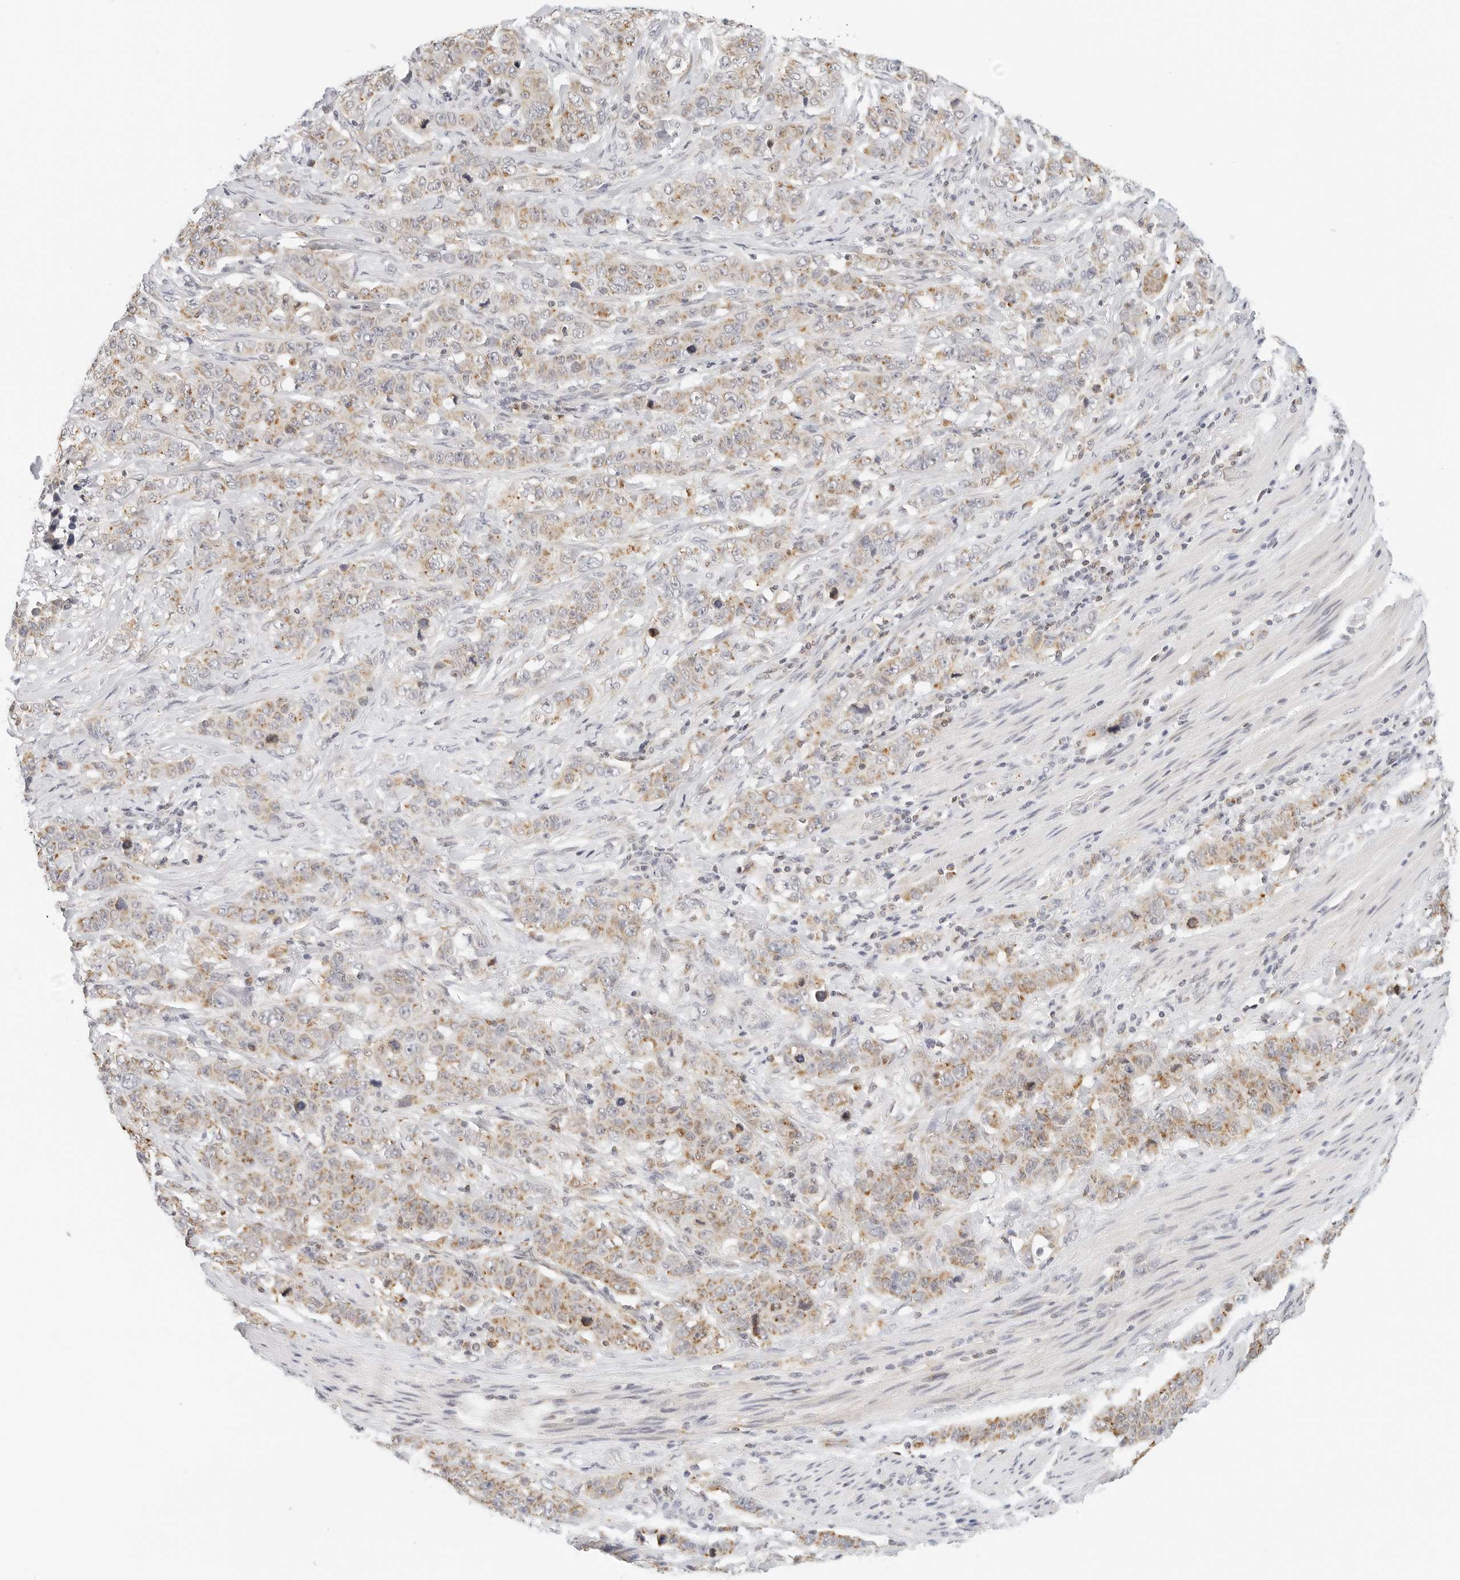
{"staining": {"intensity": "moderate", "quantity": "25%-75%", "location": "cytoplasmic/membranous"}, "tissue": "stomach cancer", "cell_type": "Tumor cells", "image_type": "cancer", "snomed": [{"axis": "morphology", "description": "Adenocarcinoma, NOS"}, {"axis": "topography", "description": "Stomach"}], "caption": "The immunohistochemical stain highlights moderate cytoplasmic/membranous expression in tumor cells of stomach adenocarcinoma tissue. Ihc stains the protein in brown and the nuclei are stained blue.", "gene": "ATL1", "patient": {"sex": "male", "age": 48}}